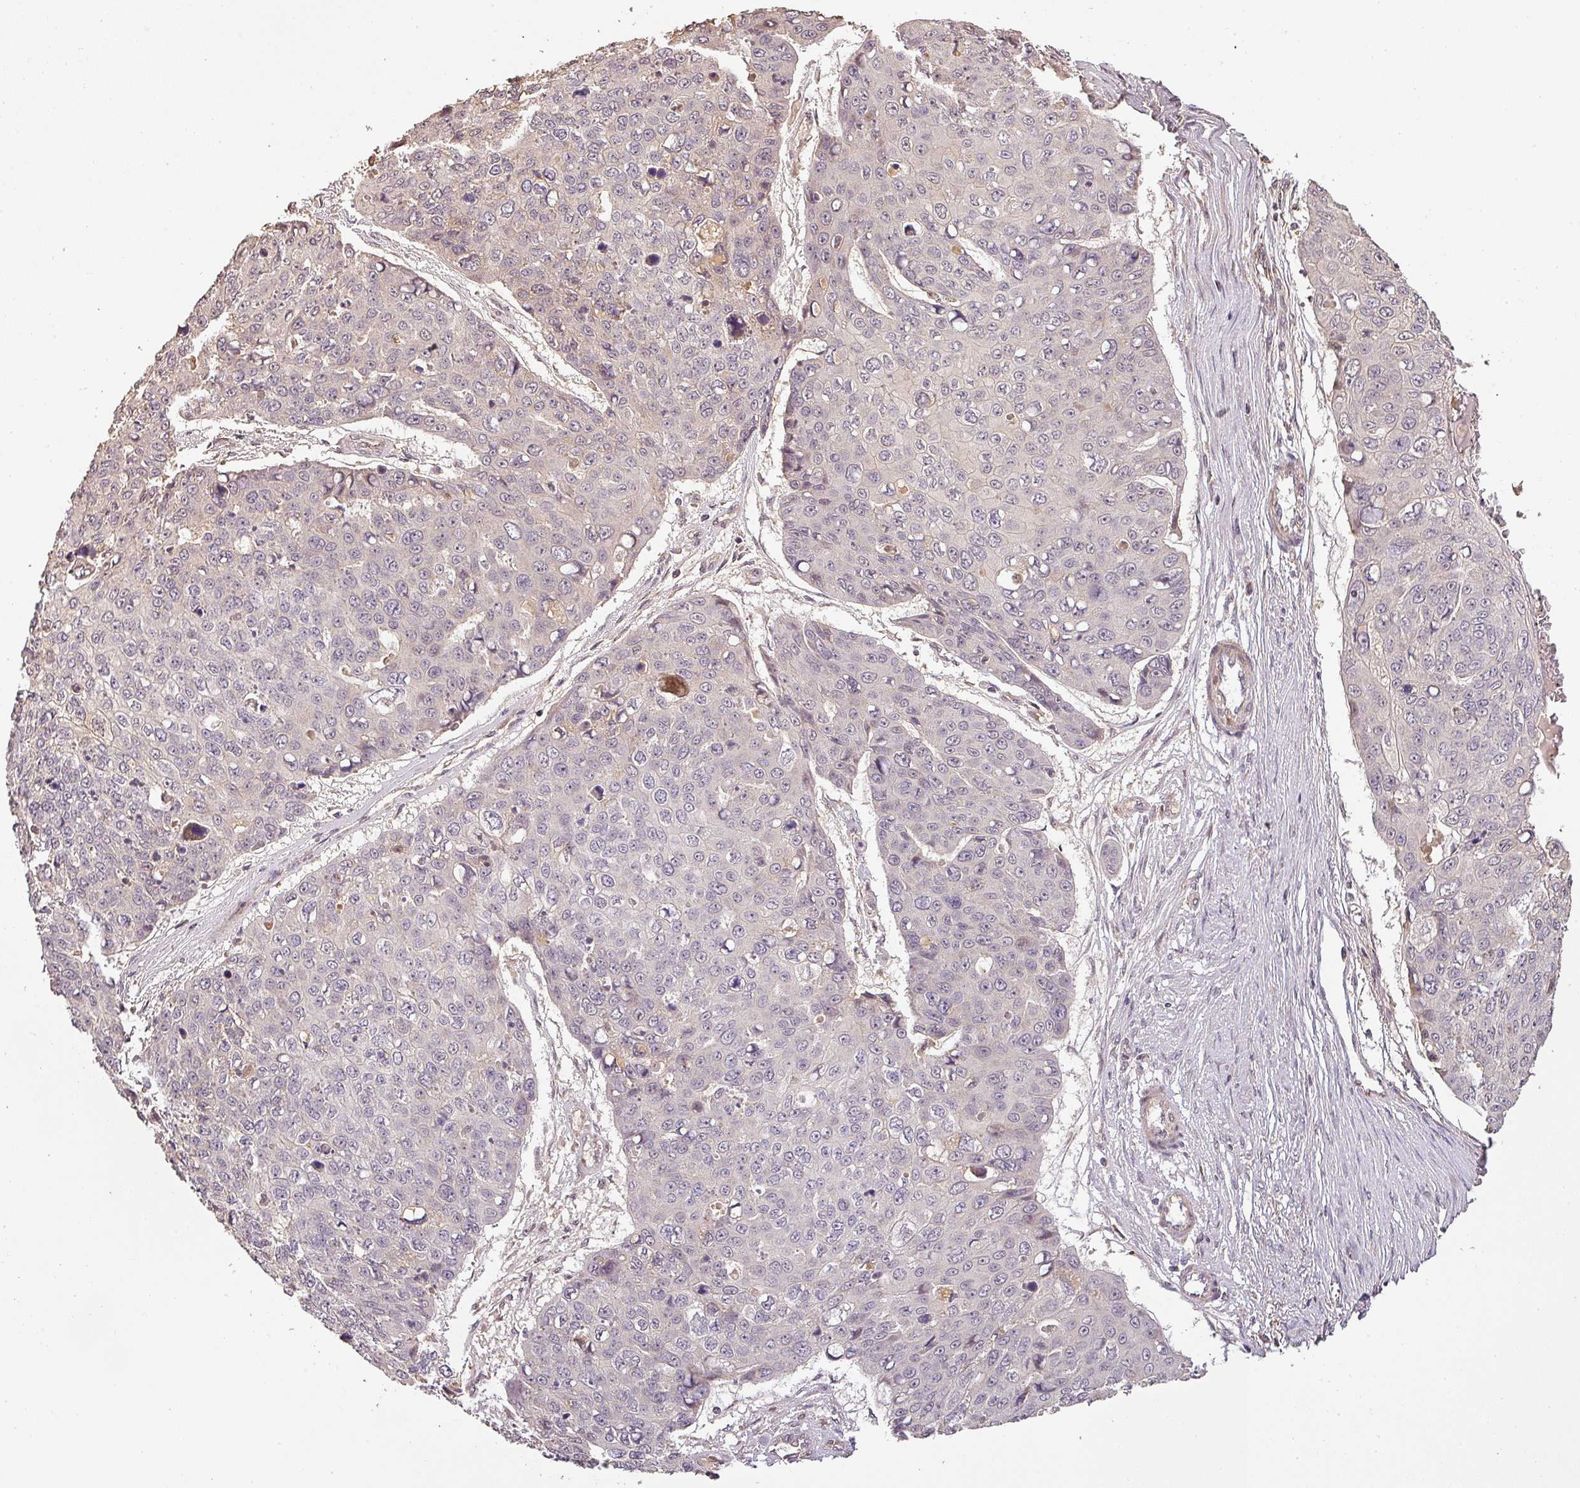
{"staining": {"intensity": "negative", "quantity": "none", "location": "none"}, "tissue": "skin cancer", "cell_type": "Tumor cells", "image_type": "cancer", "snomed": [{"axis": "morphology", "description": "Squamous cell carcinoma, NOS"}, {"axis": "topography", "description": "Skin"}], "caption": "DAB (3,3'-diaminobenzidine) immunohistochemical staining of human skin cancer (squamous cell carcinoma) shows no significant positivity in tumor cells.", "gene": "BPIFB3", "patient": {"sex": "male", "age": 71}}